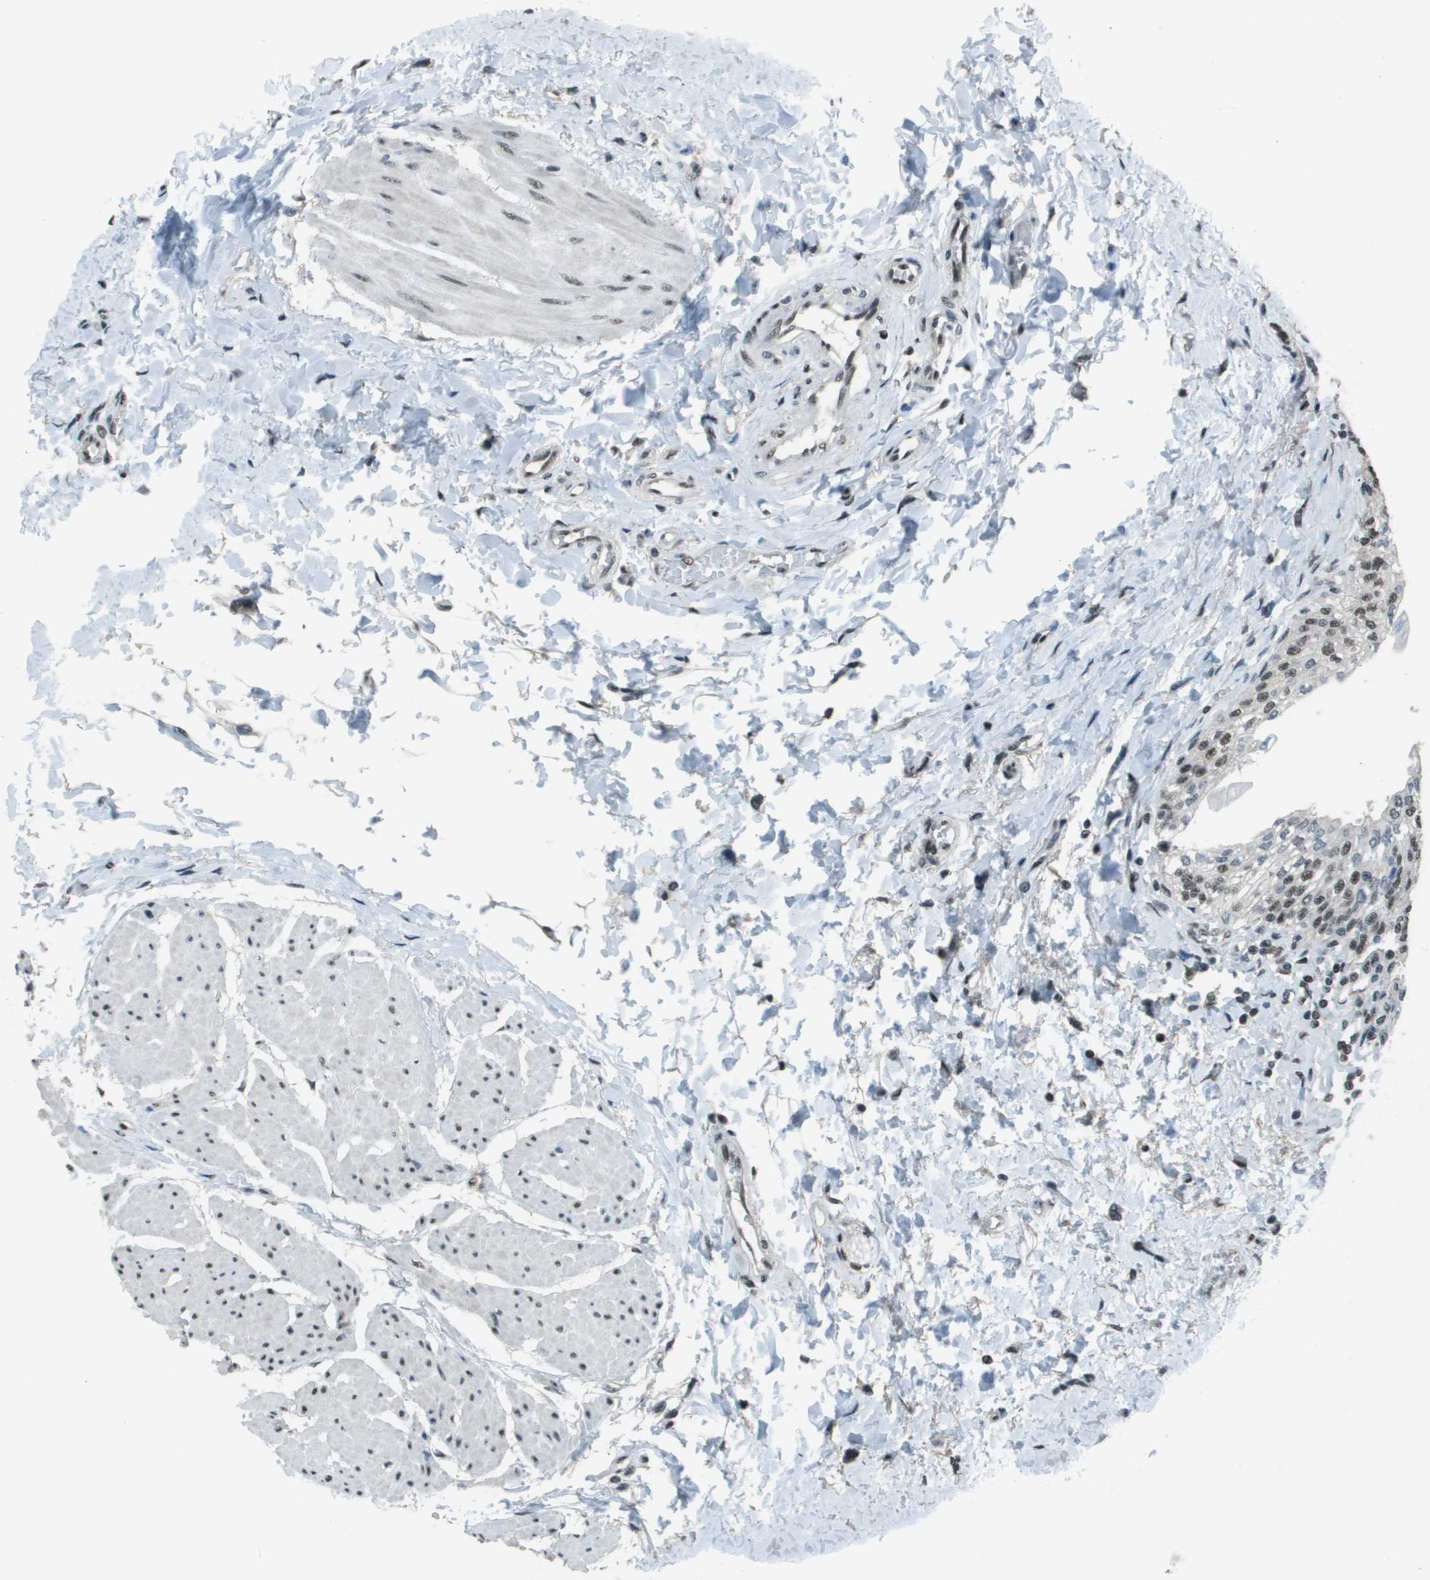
{"staining": {"intensity": "weak", "quantity": ">75%", "location": "nuclear"}, "tissue": "urinary bladder", "cell_type": "Urothelial cells", "image_type": "normal", "snomed": [{"axis": "morphology", "description": "Normal tissue, NOS"}, {"axis": "topography", "description": "Urinary bladder"}], "caption": "Immunohistochemistry of normal human urinary bladder displays low levels of weak nuclear positivity in about >75% of urothelial cells.", "gene": "DEPDC1", "patient": {"sex": "male", "age": 55}}